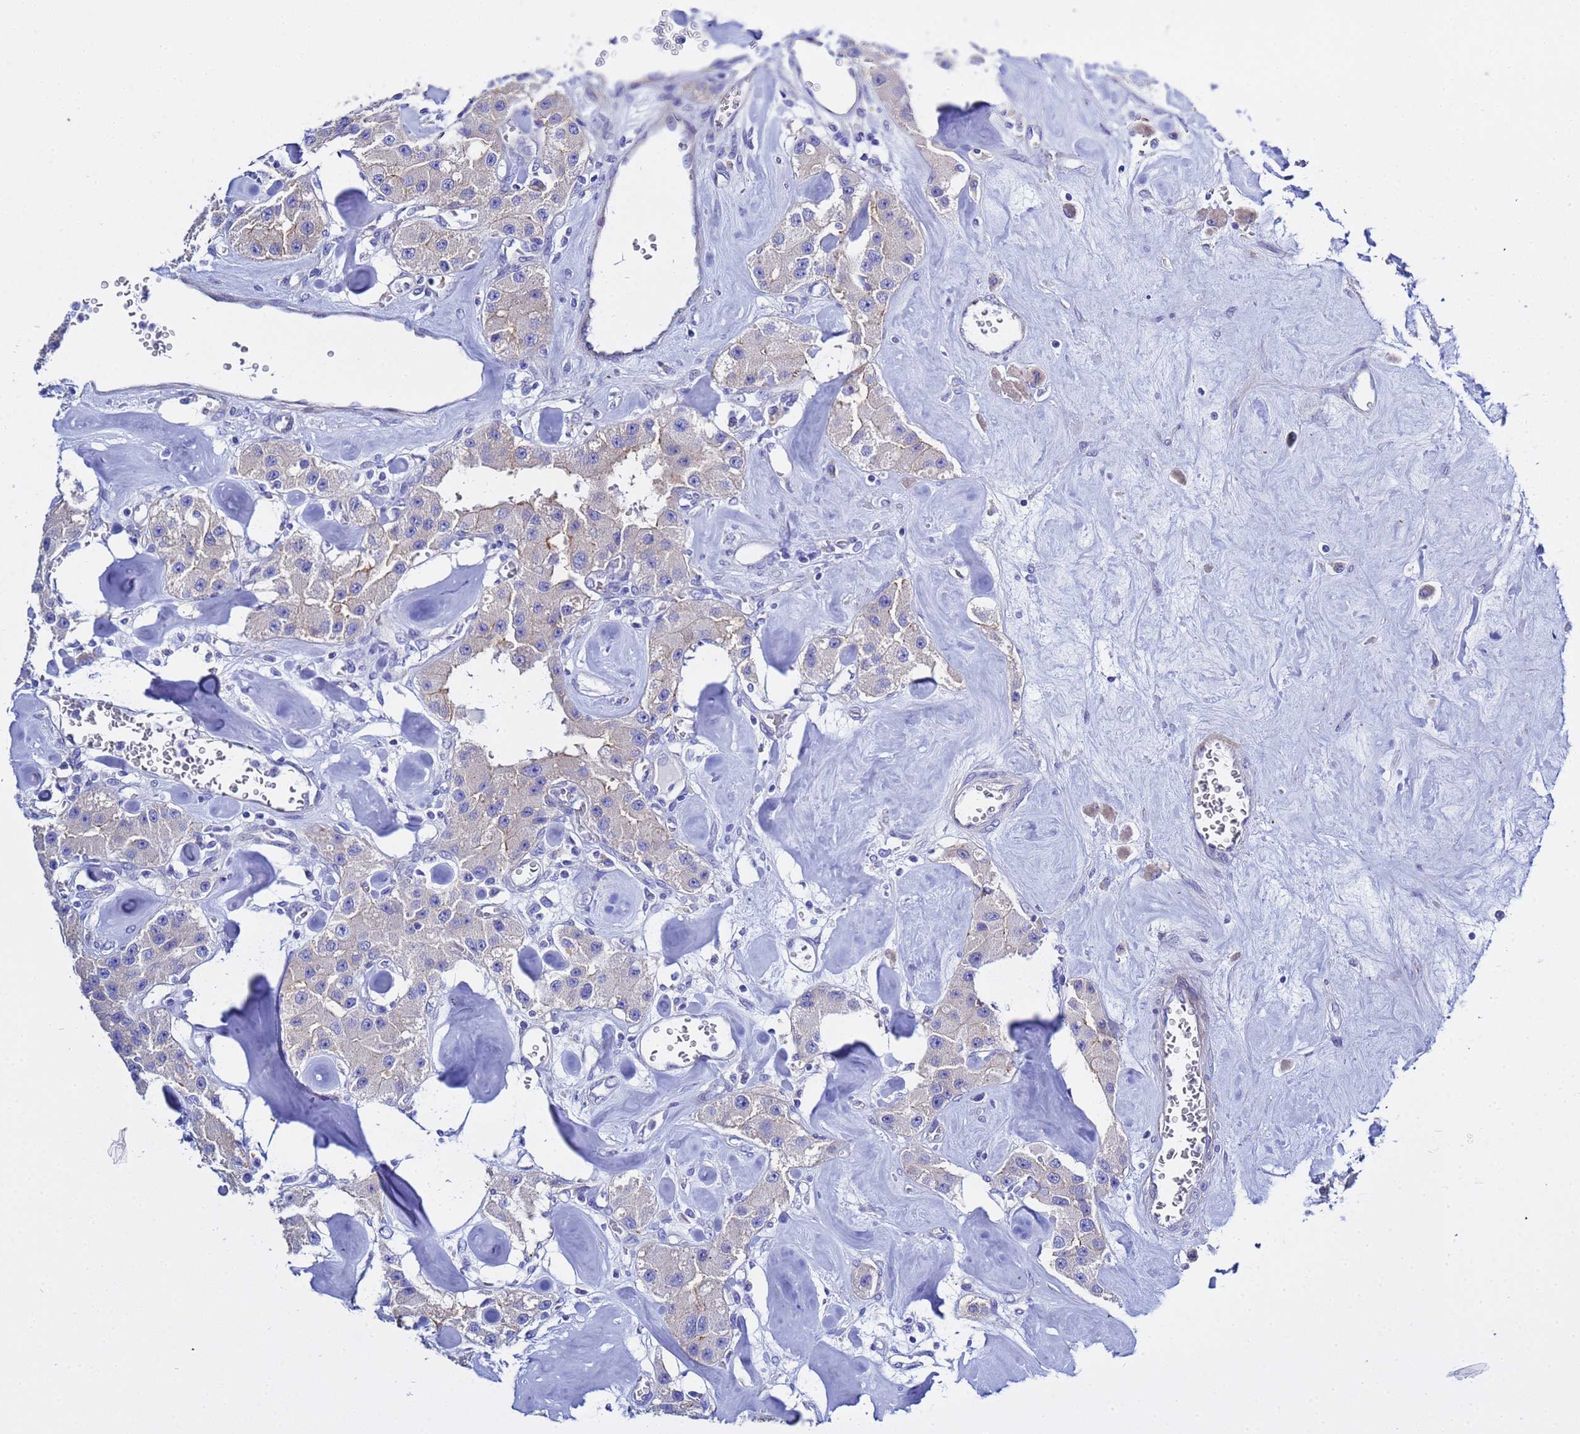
{"staining": {"intensity": "negative", "quantity": "none", "location": "none"}, "tissue": "carcinoid", "cell_type": "Tumor cells", "image_type": "cancer", "snomed": [{"axis": "morphology", "description": "Carcinoid, malignant, NOS"}, {"axis": "topography", "description": "Pancreas"}], "caption": "IHC photomicrograph of carcinoid stained for a protein (brown), which reveals no staining in tumor cells.", "gene": "USP18", "patient": {"sex": "male", "age": 41}}